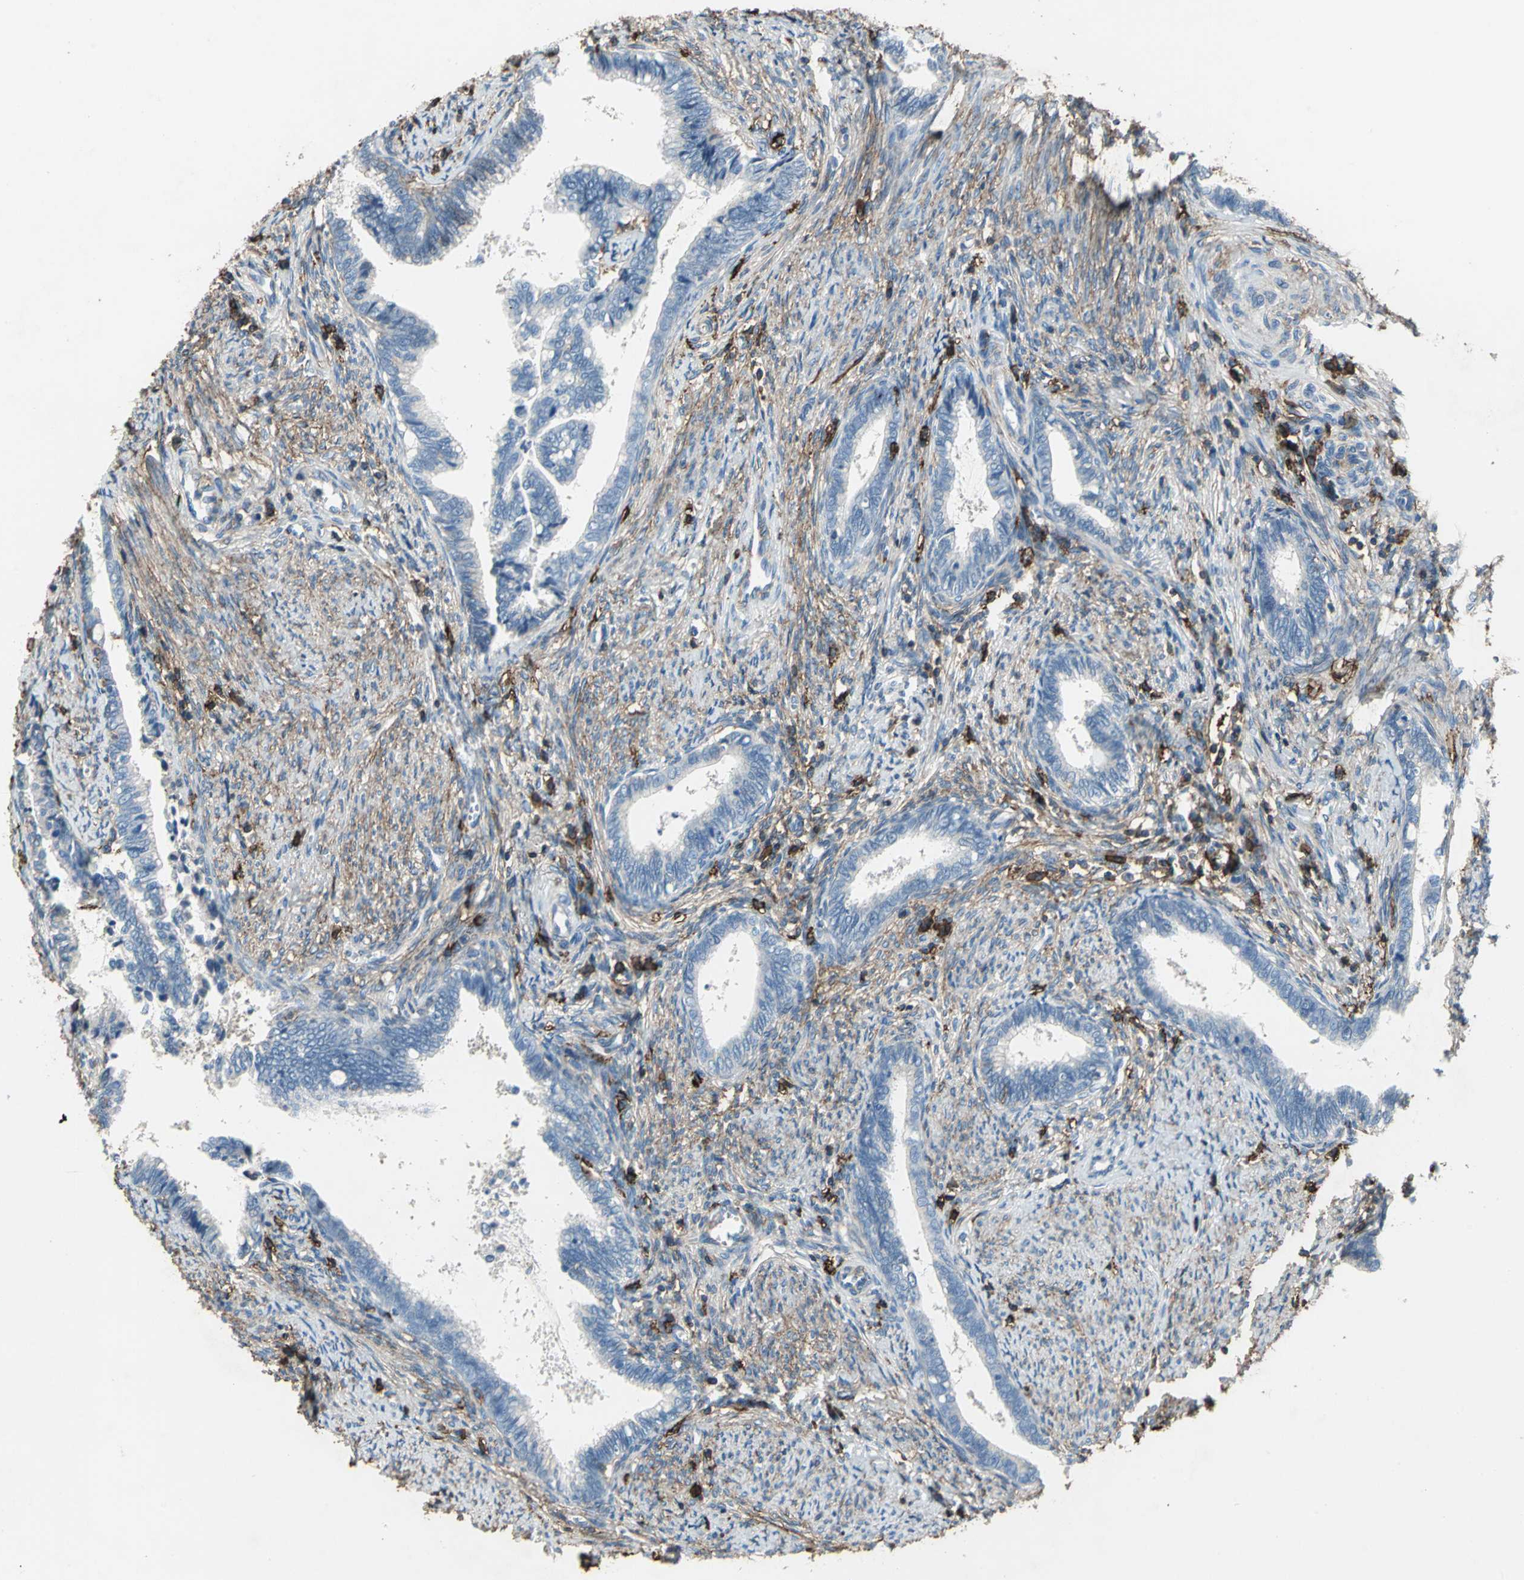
{"staining": {"intensity": "weak", "quantity": "<25%", "location": "cytoplasmic/membranous"}, "tissue": "cervical cancer", "cell_type": "Tumor cells", "image_type": "cancer", "snomed": [{"axis": "morphology", "description": "Adenocarcinoma, NOS"}, {"axis": "topography", "description": "Cervix"}], "caption": "This is an immunohistochemistry micrograph of cervical adenocarcinoma. There is no positivity in tumor cells.", "gene": "CD44", "patient": {"sex": "female", "age": 44}}